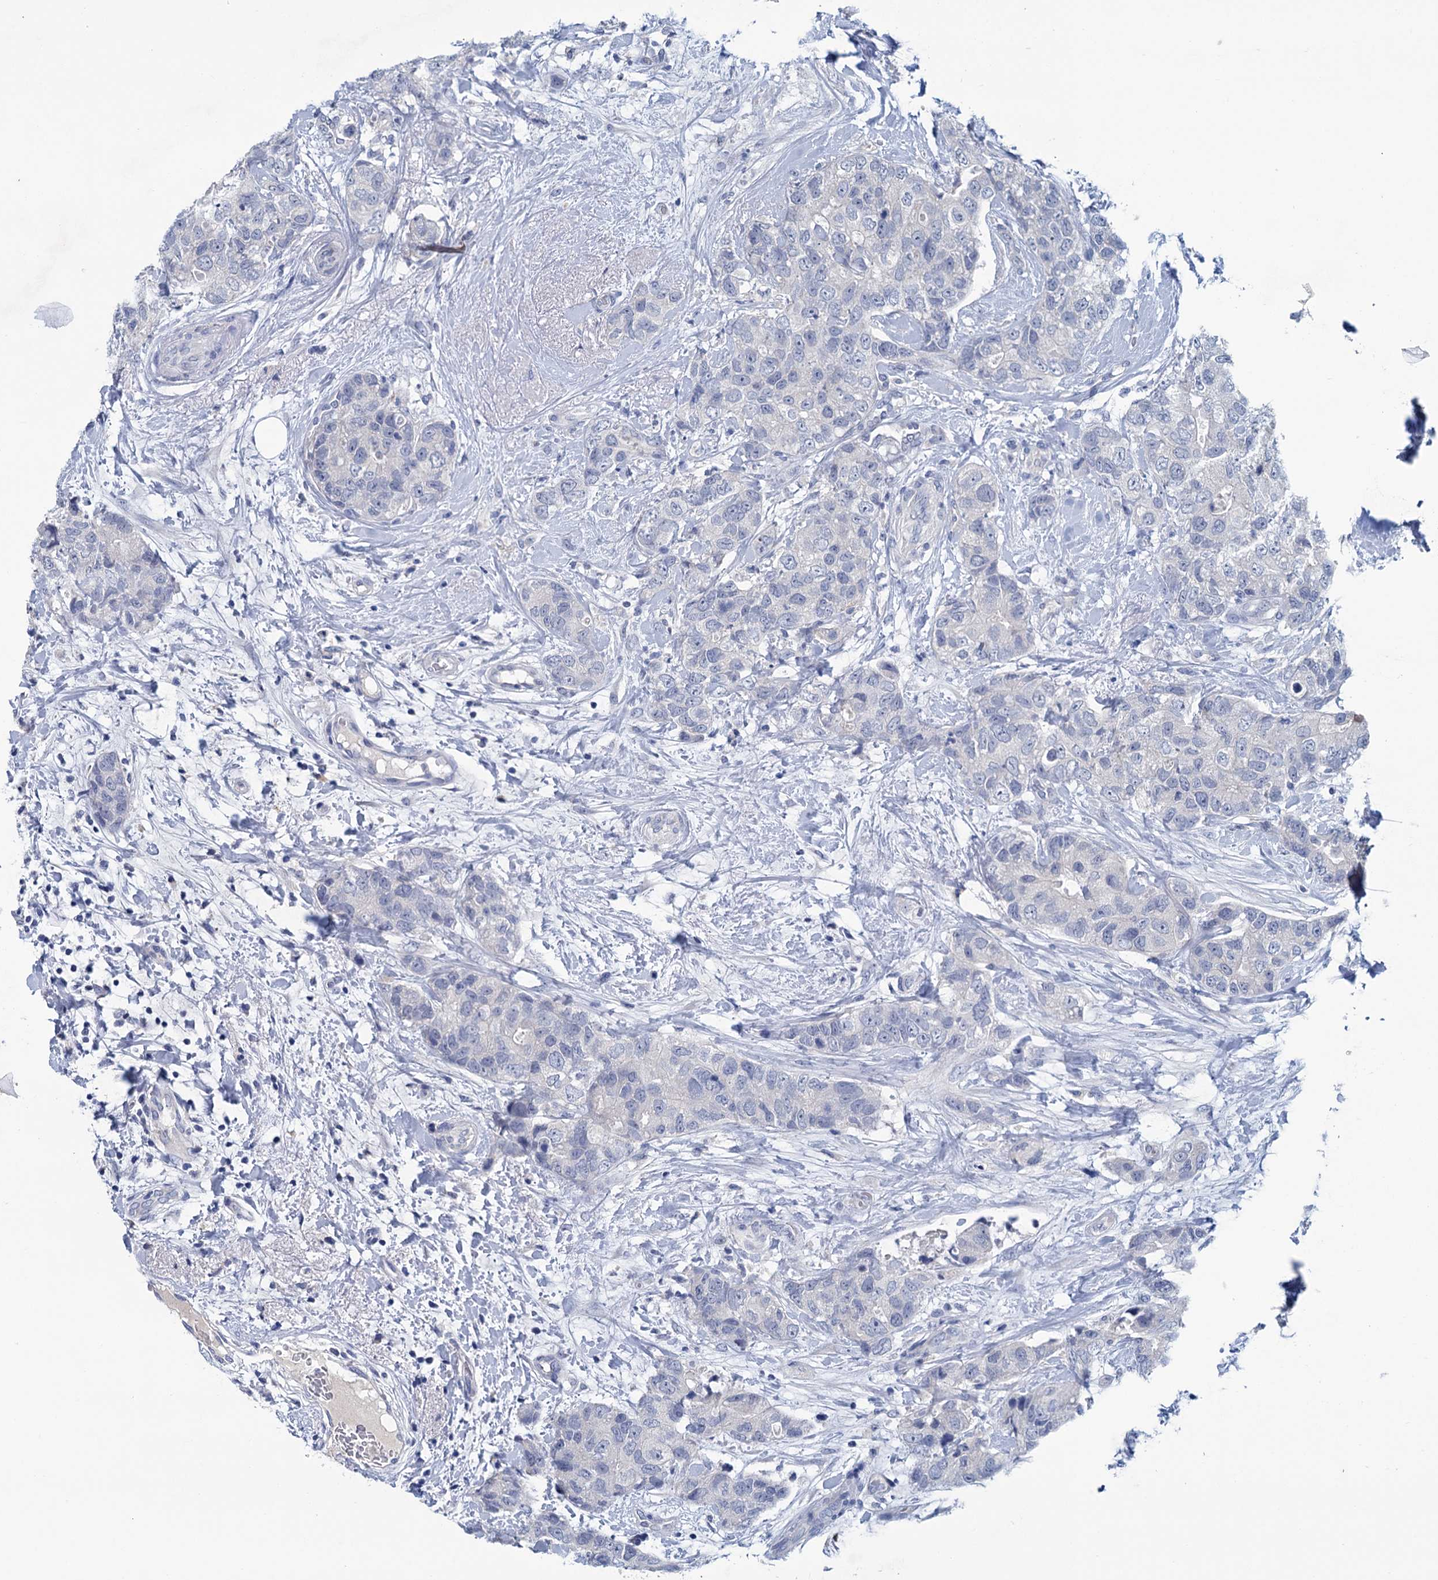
{"staining": {"intensity": "negative", "quantity": "none", "location": "none"}, "tissue": "breast cancer", "cell_type": "Tumor cells", "image_type": "cancer", "snomed": [{"axis": "morphology", "description": "Duct carcinoma"}, {"axis": "topography", "description": "Breast"}], "caption": "DAB immunohistochemical staining of breast cancer (intraductal carcinoma) demonstrates no significant staining in tumor cells. (Immunohistochemistry, brightfield microscopy, high magnification).", "gene": "MYOZ3", "patient": {"sex": "female", "age": 62}}